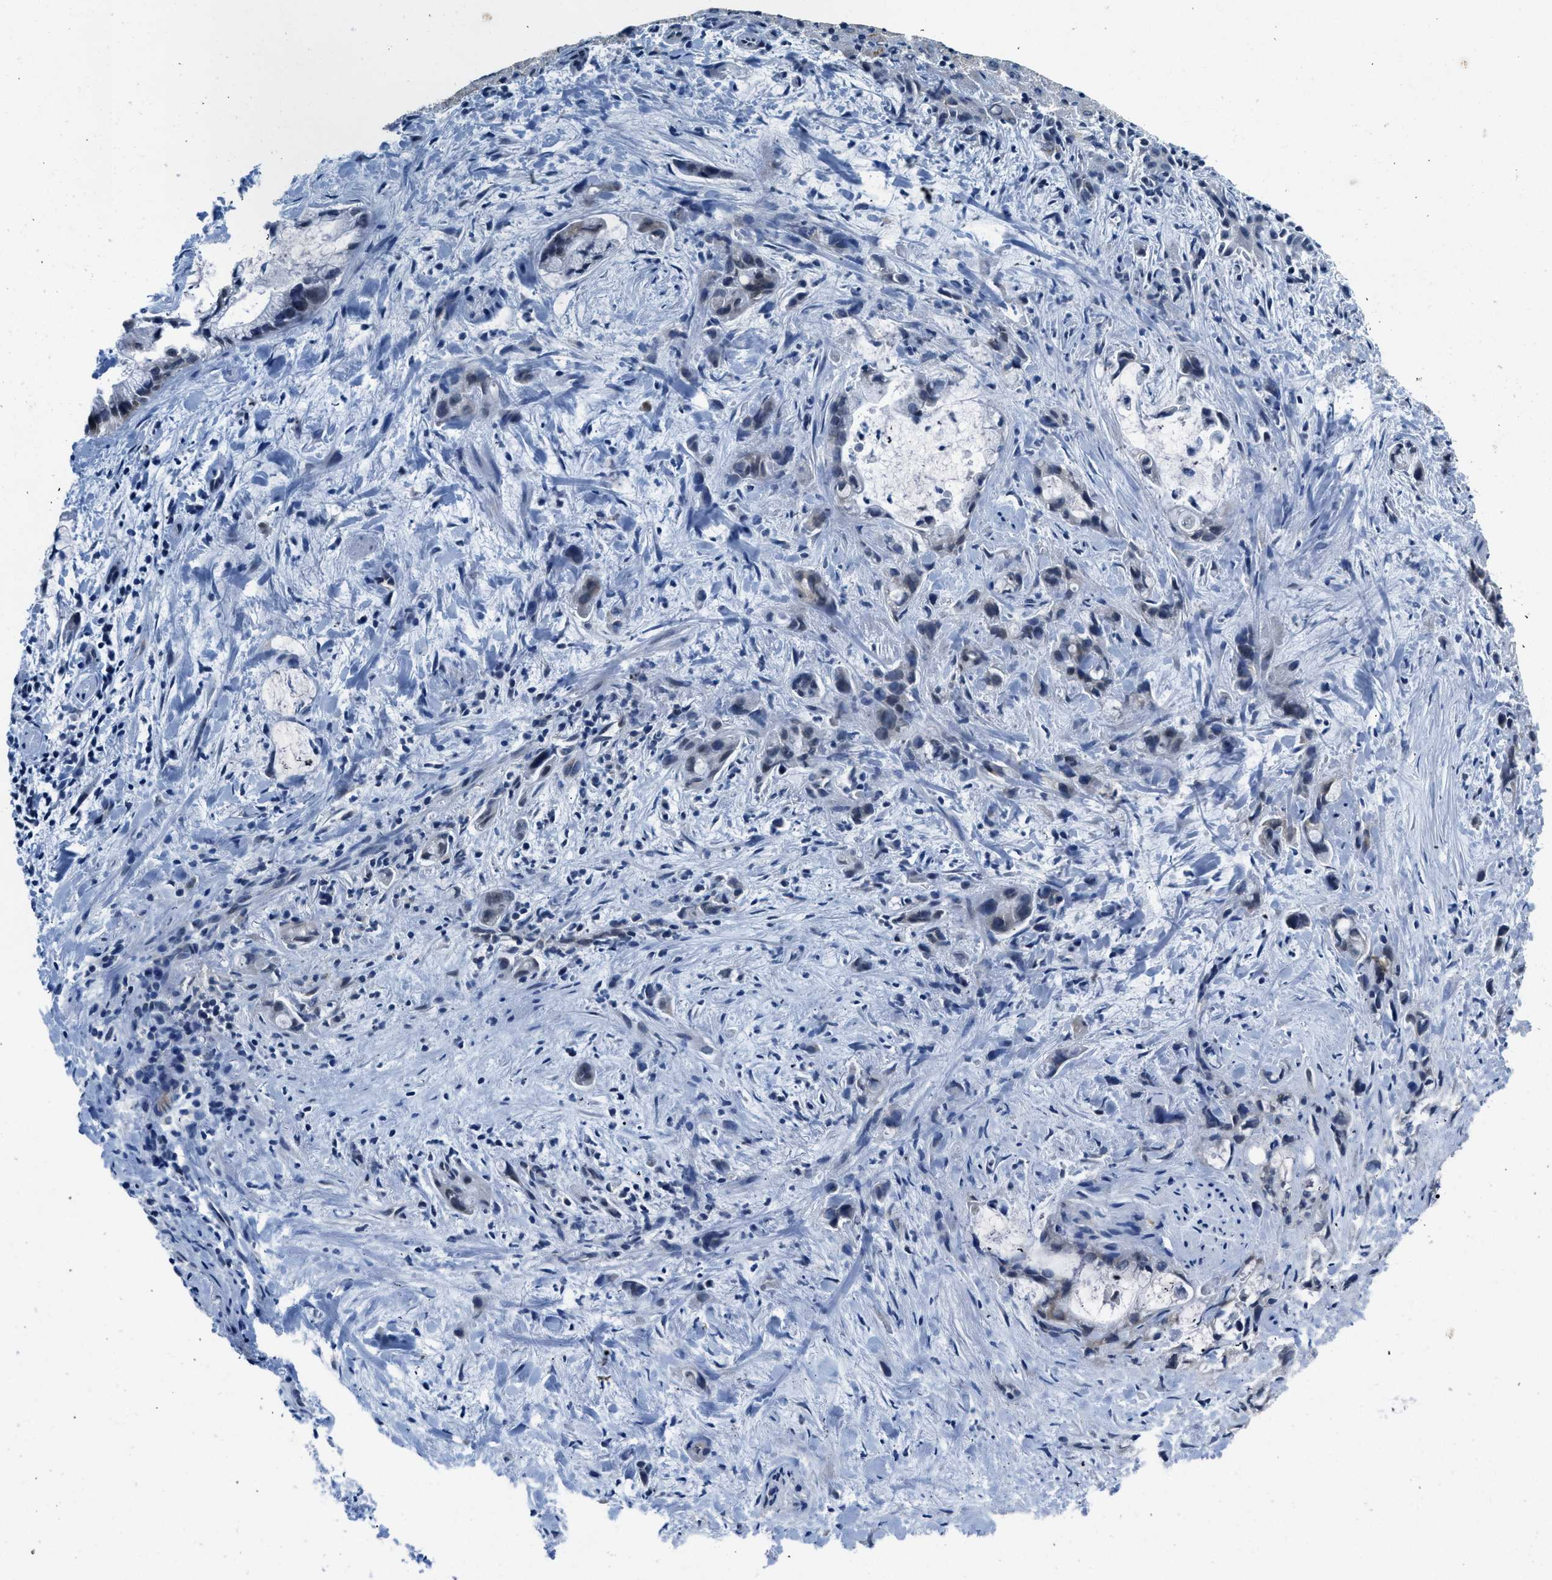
{"staining": {"intensity": "negative", "quantity": "none", "location": "none"}, "tissue": "liver cancer", "cell_type": "Tumor cells", "image_type": "cancer", "snomed": [{"axis": "morphology", "description": "Cholangiocarcinoma"}, {"axis": "topography", "description": "Liver"}], "caption": "The photomicrograph displays no significant expression in tumor cells of liver cancer.", "gene": "PA2G4", "patient": {"sex": "female", "age": 72}}